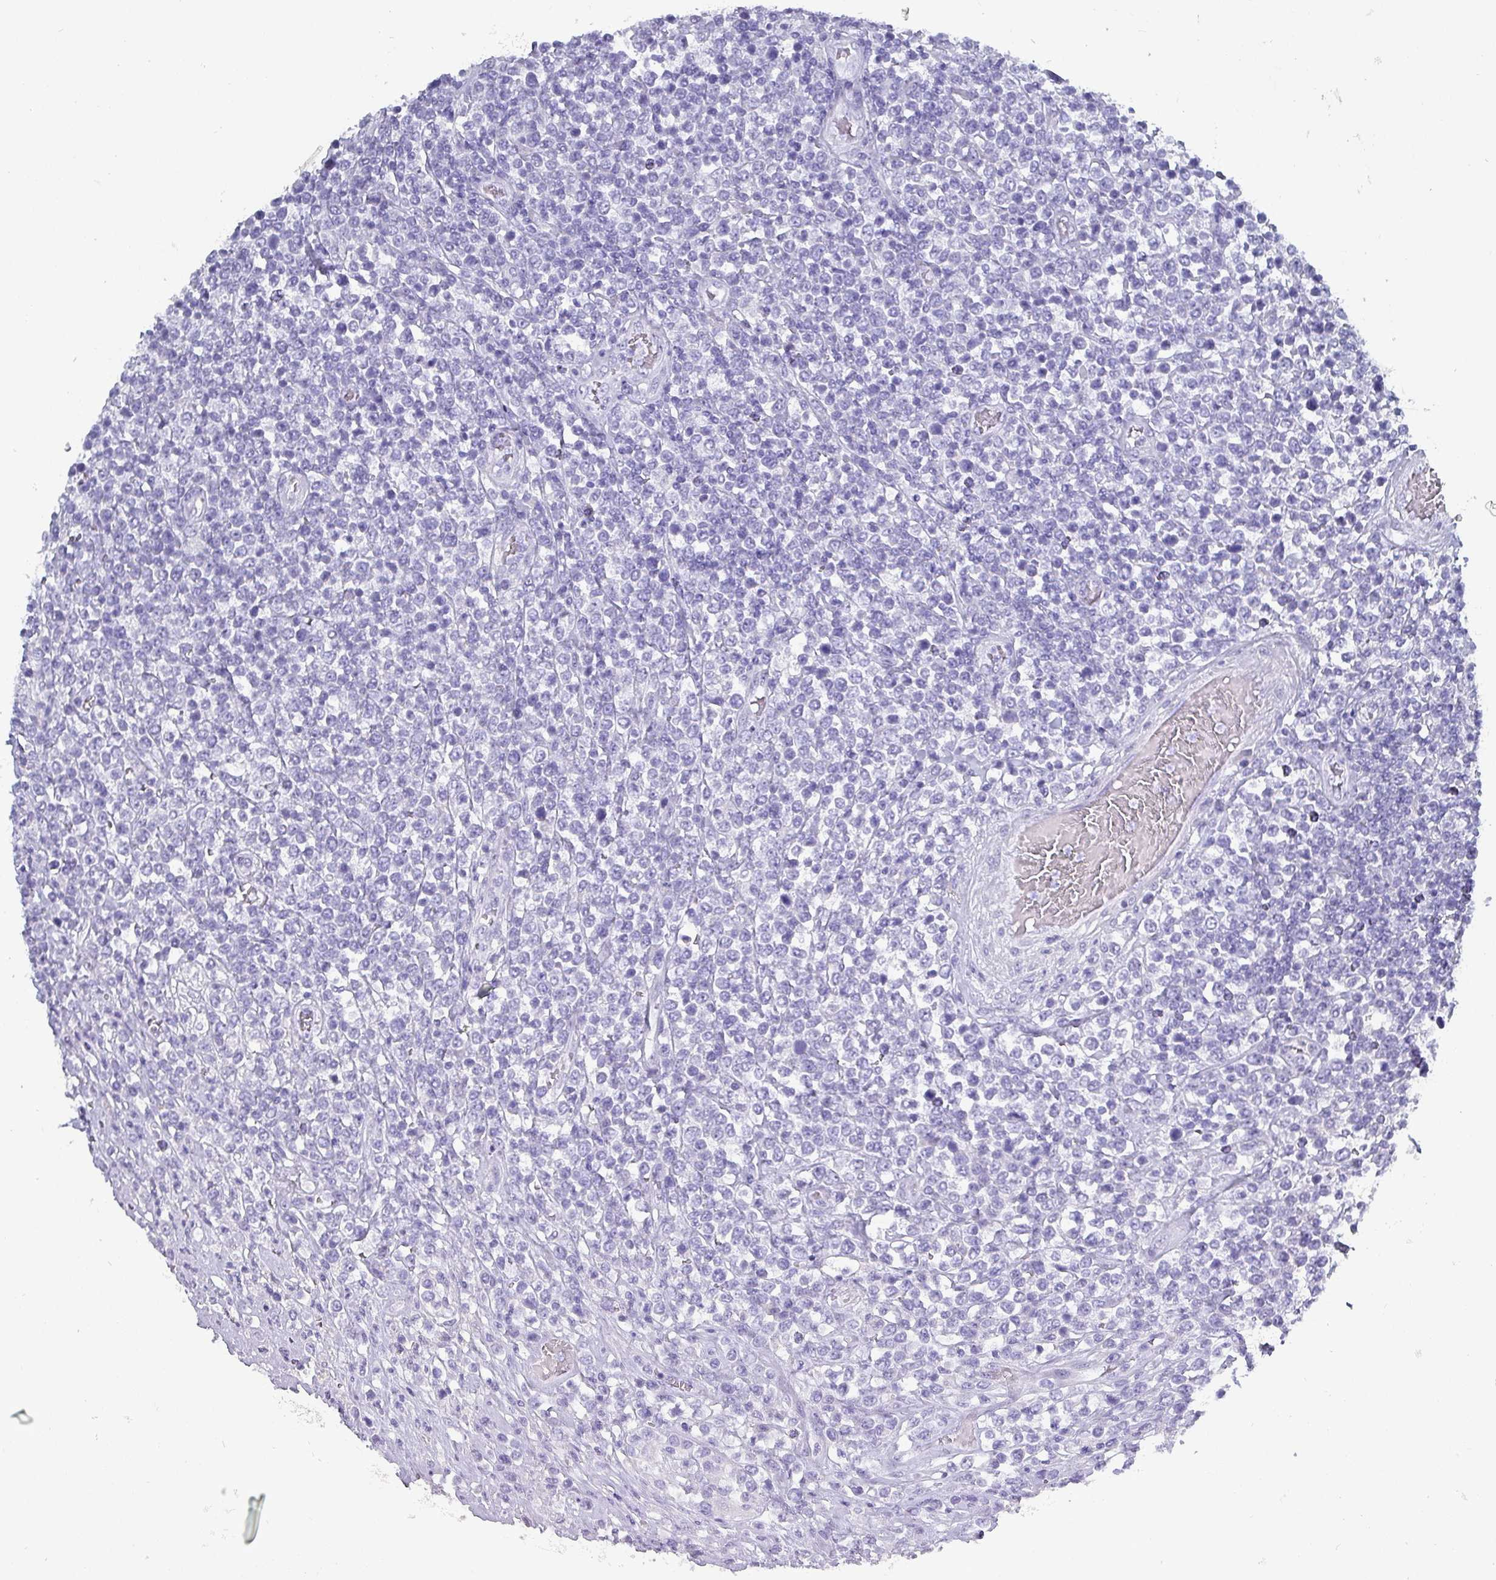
{"staining": {"intensity": "negative", "quantity": "none", "location": "none"}, "tissue": "lymphoma", "cell_type": "Tumor cells", "image_type": "cancer", "snomed": [{"axis": "morphology", "description": "Malignant lymphoma, non-Hodgkin's type, High grade"}, {"axis": "topography", "description": "Soft tissue"}], "caption": "DAB immunohistochemical staining of human malignant lymphoma, non-Hodgkin's type (high-grade) reveals no significant expression in tumor cells.", "gene": "INS-IGF2", "patient": {"sex": "female", "age": 56}}